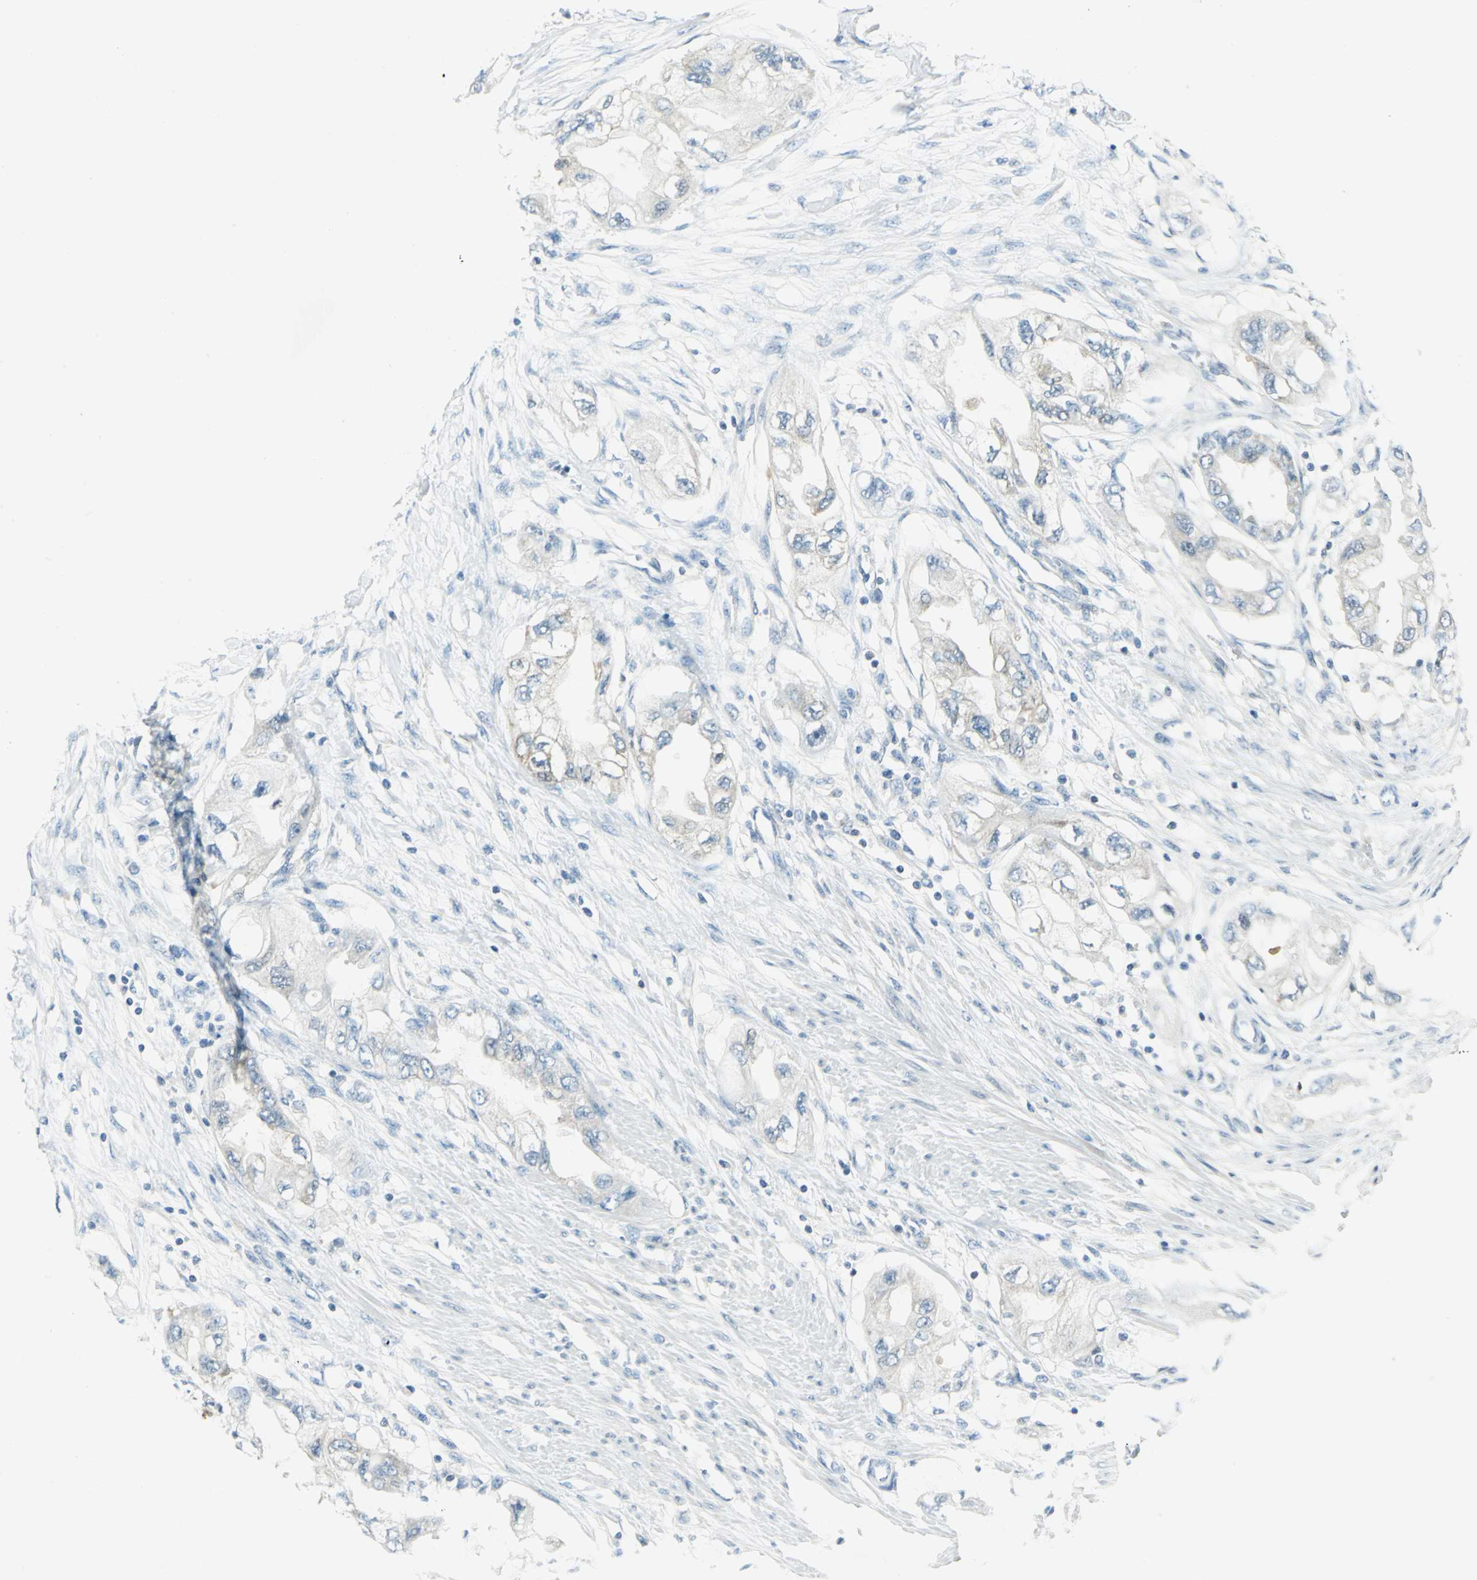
{"staining": {"intensity": "weak", "quantity": "<25%", "location": "cytoplasmic/membranous"}, "tissue": "endometrial cancer", "cell_type": "Tumor cells", "image_type": "cancer", "snomed": [{"axis": "morphology", "description": "Adenocarcinoma, NOS"}, {"axis": "topography", "description": "Endometrium"}], "caption": "Adenocarcinoma (endometrial) was stained to show a protein in brown. There is no significant staining in tumor cells.", "gene": "ALDOA", "patient": {"sex": "female", "age": 67}}